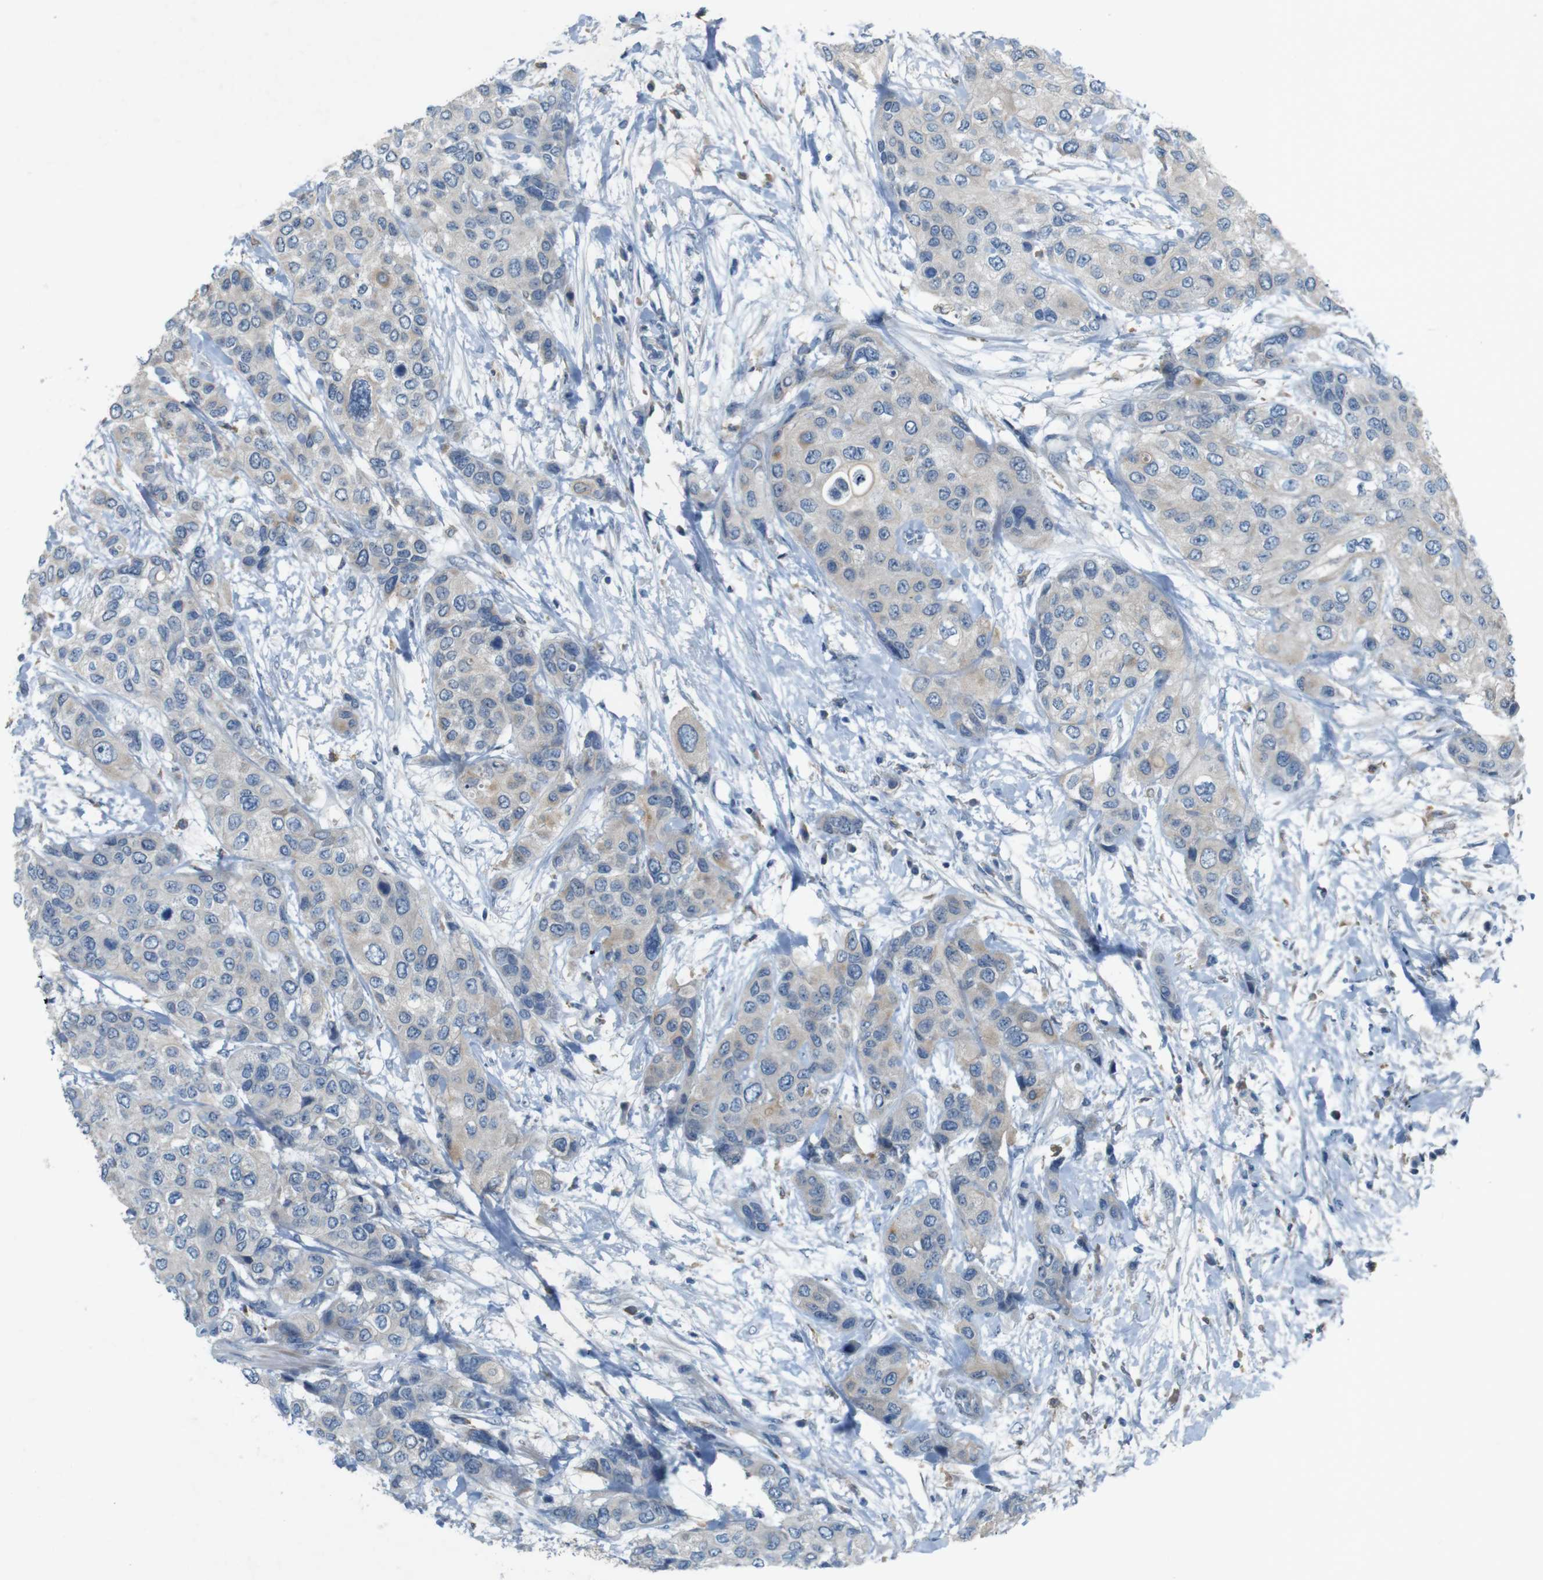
{"staining": {"intensity": "weak", "quantity": ">75%", "location": "cytoplasmic/membranous"}, "tissue": "urothelial cancer", "cell_type": "Tumor cells", "image_type": "cancer", "snomed": [{"axis": "morphology", "description": "Urothelial carcinoma, High grade"}, {"axis": "topography", "description": "Urinary bladder"}], "caption": "Immunohistochemistry (IHC) (DAB (3,3'-diaminobenzidine)) staining of human urothelial carcinoma (high-grade) shows weak cytoplasmic/membranous protein positivity in about >75% of tumor cells.", "gene": "MOGAT3", "patient": {"sex": "female", "age": 56}}